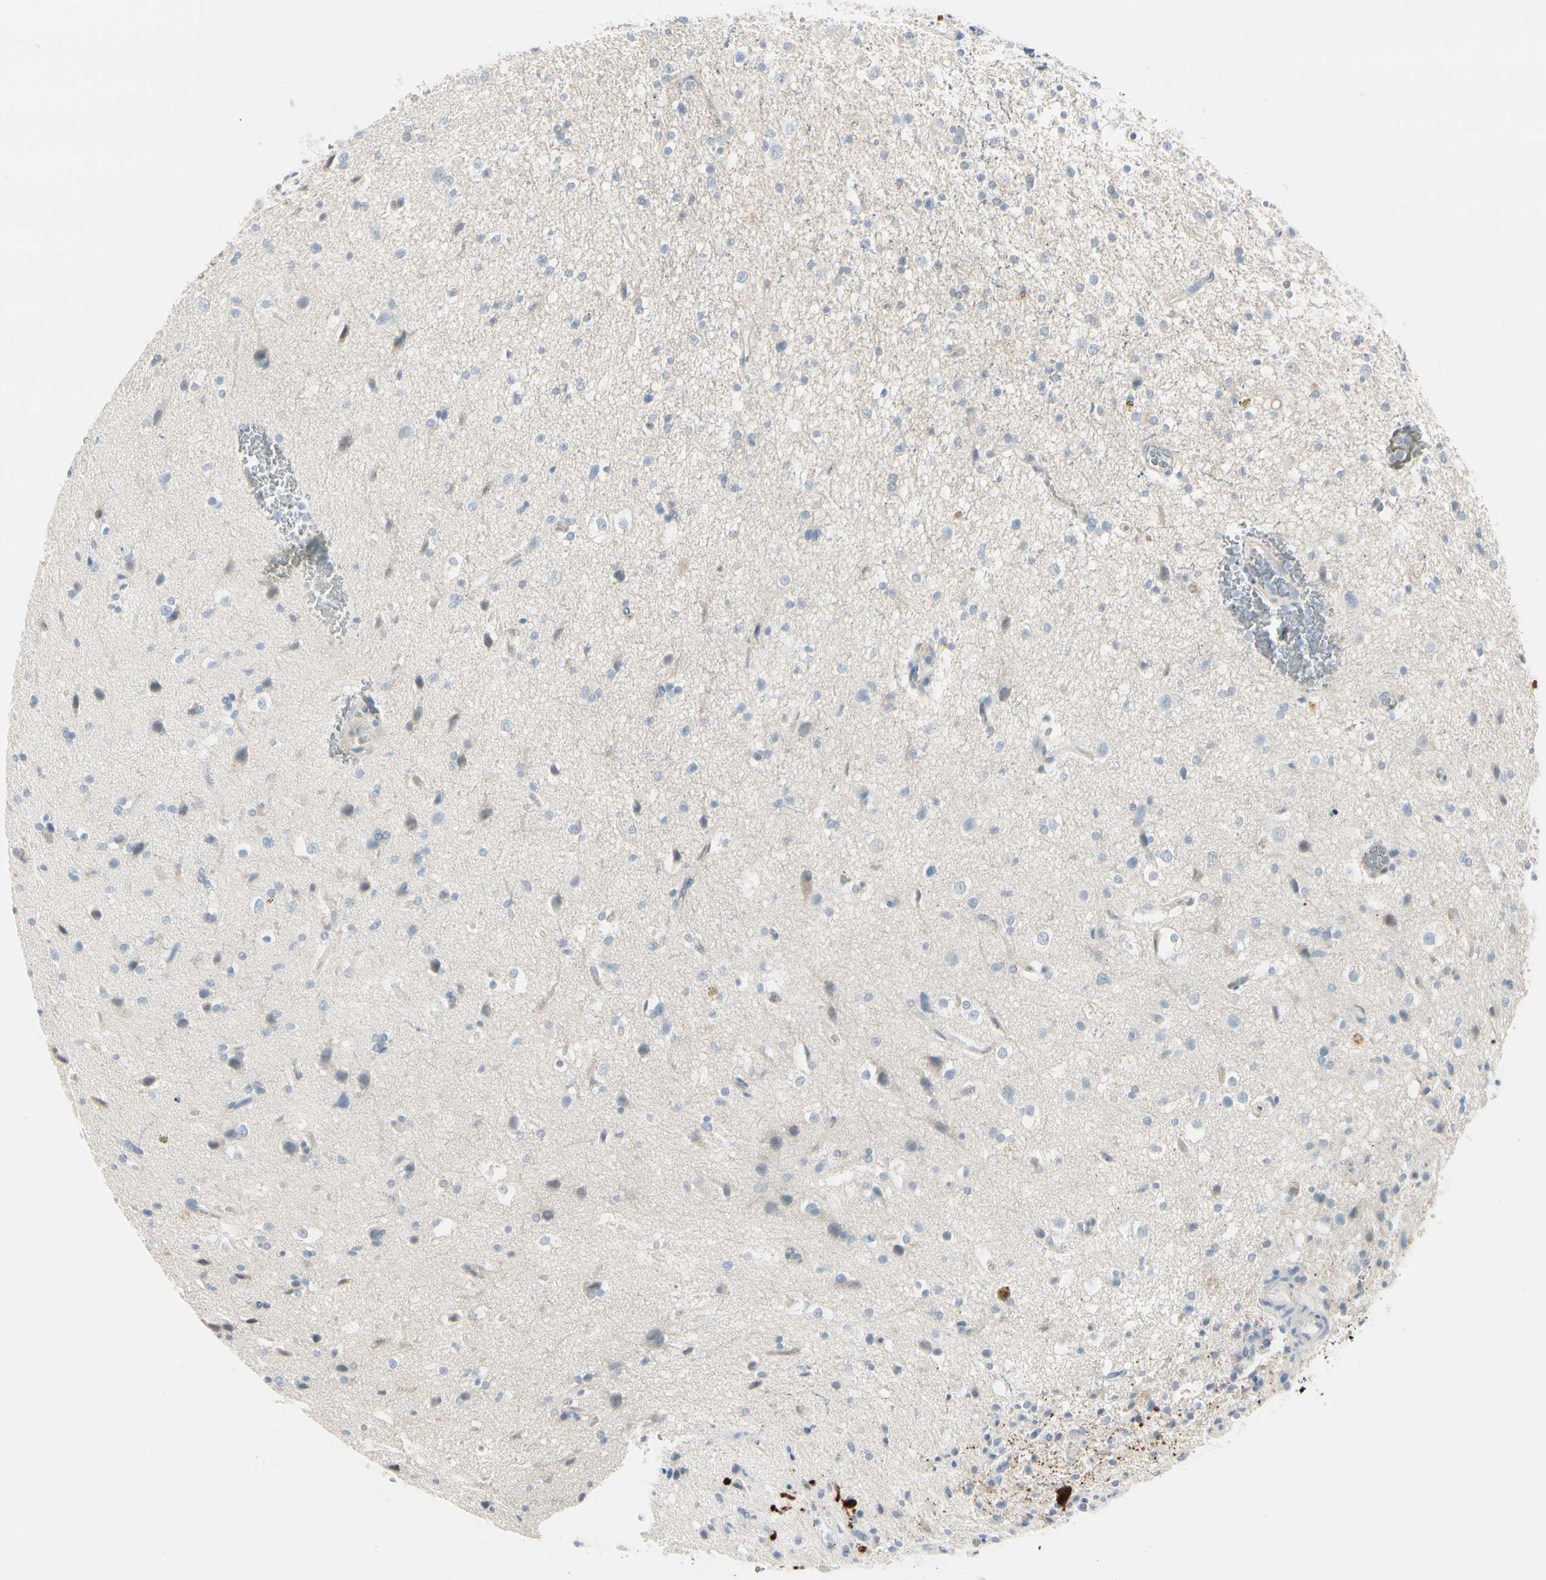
{"staining": {"intensity": "negative", "quantity": "none", "location": "none"}, "tissue": "glioma", "cell_type": "Tumor cells", "image_type": "cancer", "snomed": [{"axis": "morphology", "description": "Glioma, malignant, High grade"}, {"axis": "topography", "description": "Brain"}], "caption": "Glioma was stained to show a protein in brown. There is no significant expression in tumor cells.", "gene": "CDHR5", "patient": {"sex": "male", "age": 33}}